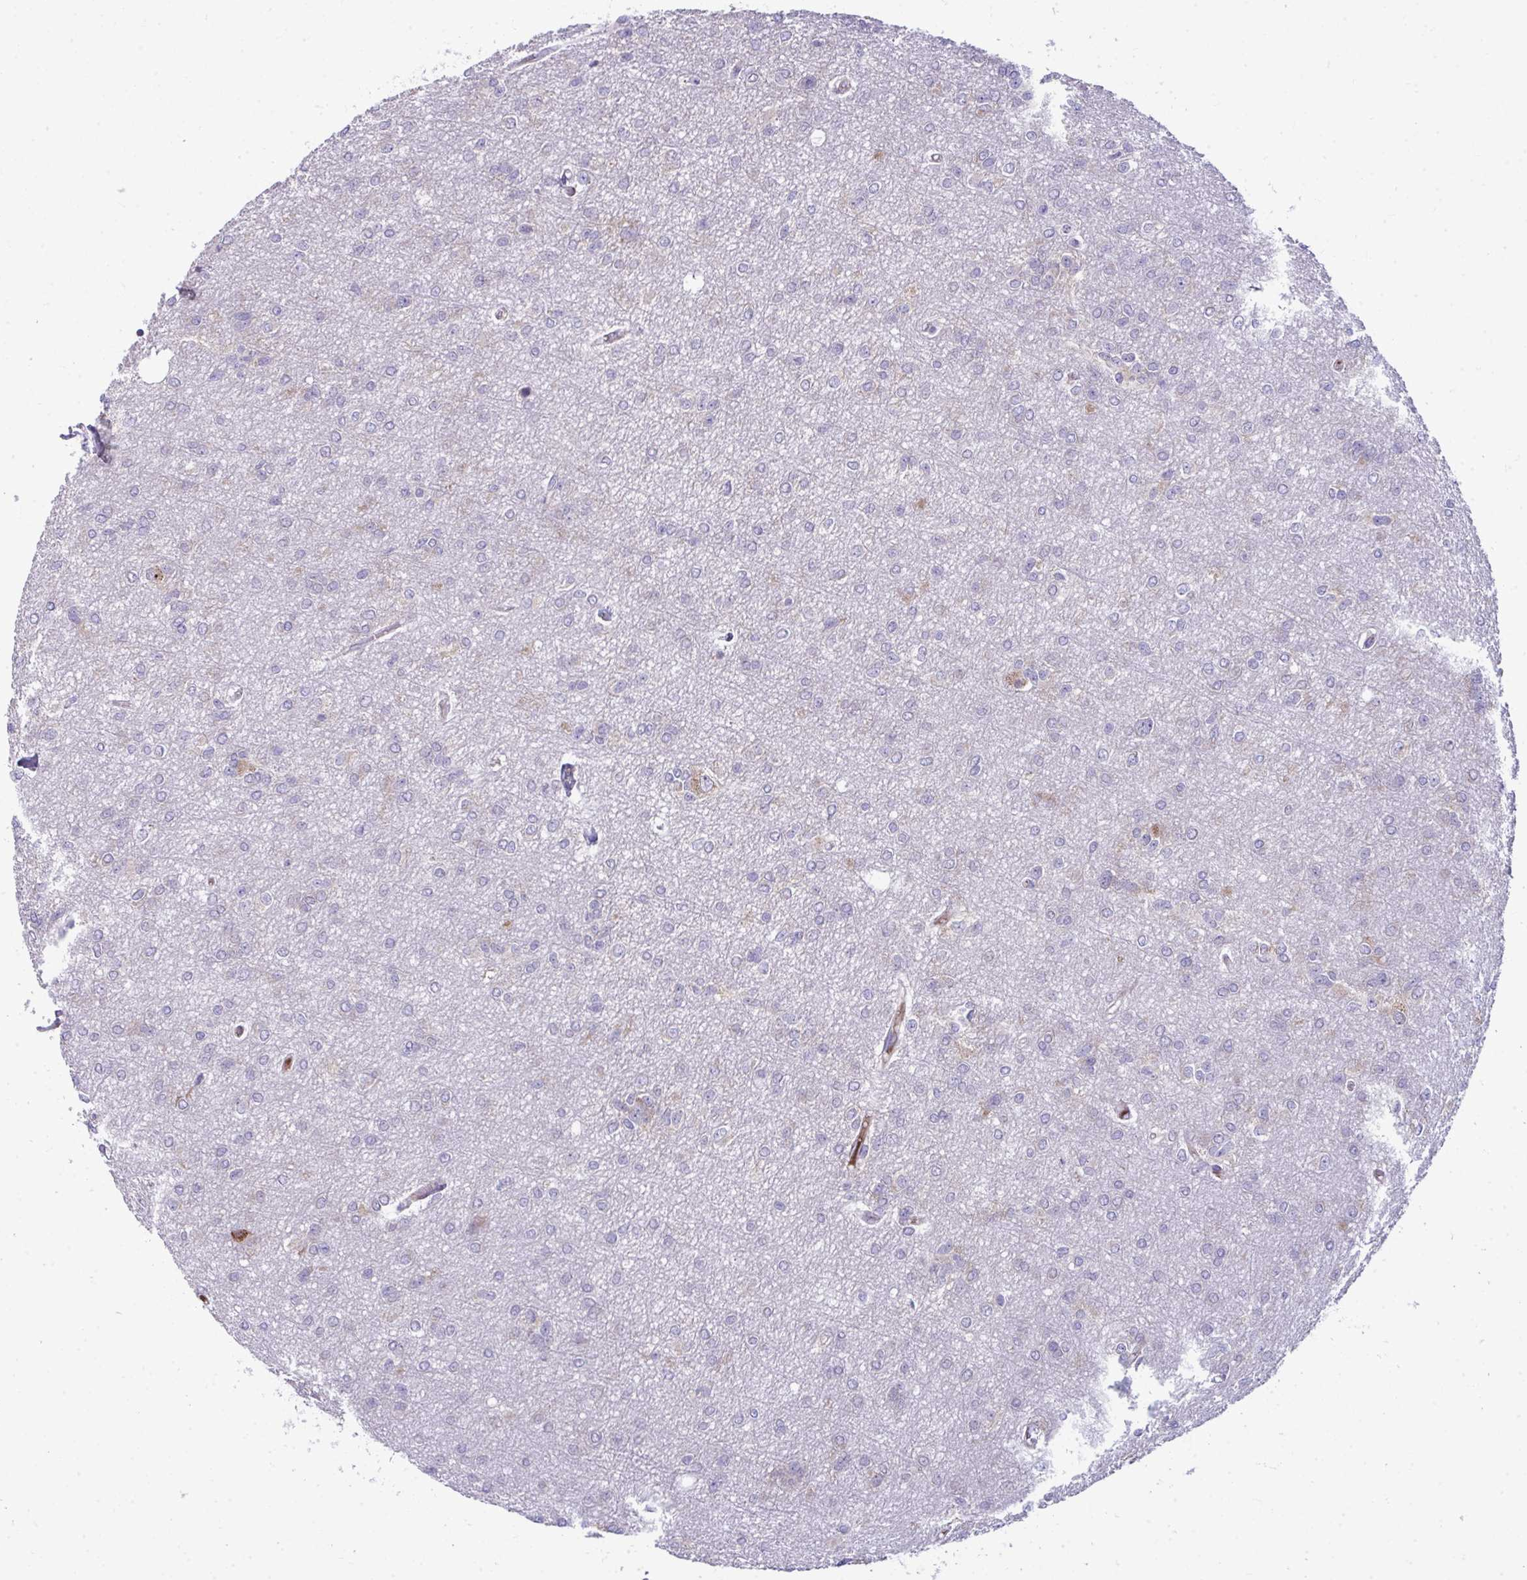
{"staining": {"intensity": "negative", "quantity": "none", "location": "none"}, "tissue": "glioma", "cell_type": "Tumor cells", "image_type": "cancer", "snomed": [{"axis": "morphology", "description": "Glioma, malignant, Low grade"}, {"axis": "topography", "description": "Brain"}], "caption": "Glioma was stained to show a protein in brown. There is no significant expression in tumor cells. The staining is performed using DAB (3,3'-diaminobenzidine) brown chromogen with nuclei counter-stained in using hematoxylin.", "gene": "GFPT2", "patient": {"sex": "male", "age": 26}}